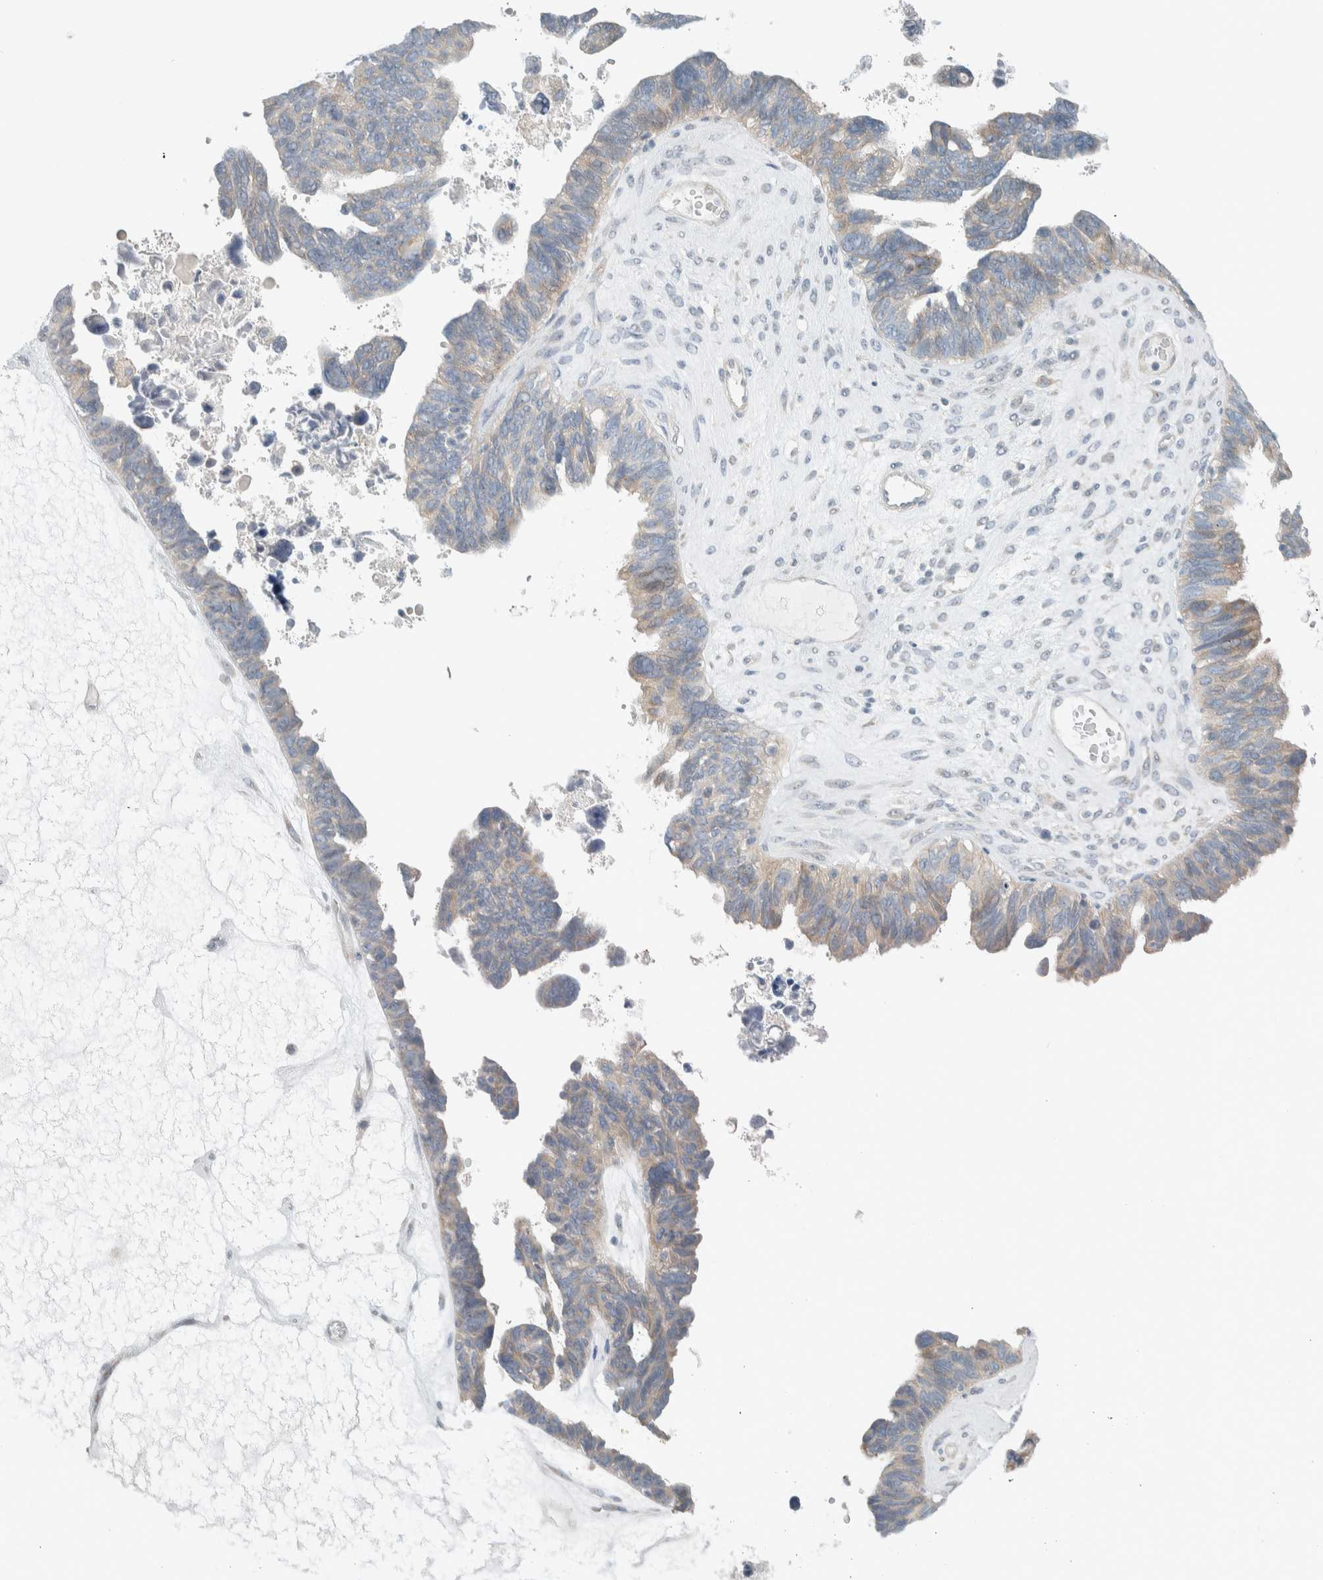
{"staining": {"intensity": "weak", "quantity": "<25%", "location": "cytoplasmic/membranous"}, "tissue": "ovarian cancer", "cell_type": "Tumor cells", "image_type": "cancer", "snomed": [{"axis": "morphology", "description": "Cystadenocarcinoma, serous, NOS"}, {"axis": "topography", "description": "Ovary"}], "caption": "Ovarian cancer (serous cystadenocarcinoma) was stained to show a protein in brown. There is no significant expression in tumor cells.", "gene": "HGS", "patient": {"sex": "female", "age": 79}}